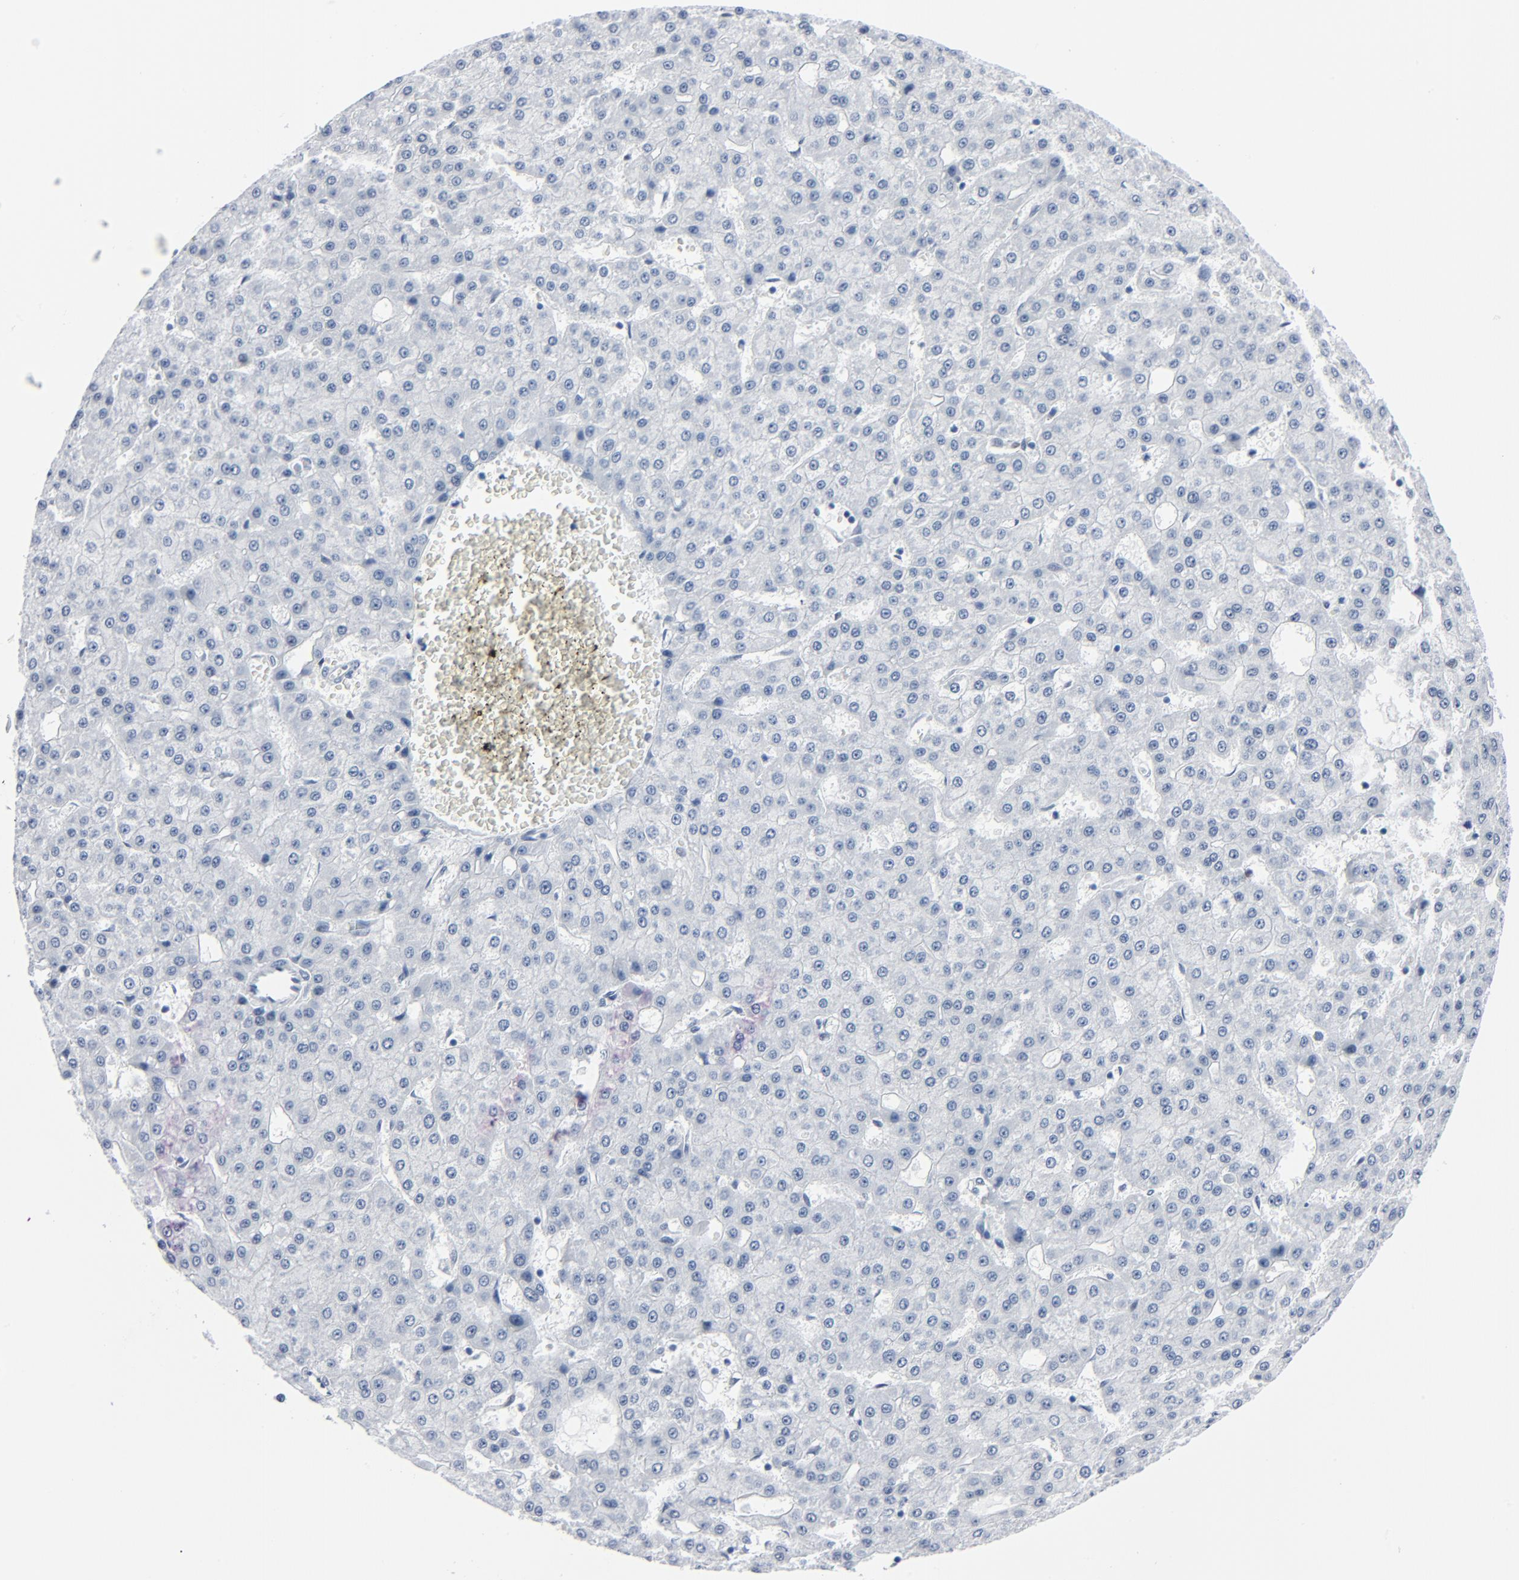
{"staining": {"intensity": "negative", "quantity": "none", "location": "none"}, "tissue": "liver cancer", "cell_type": "Tumor cells", "image_type": "cancer", "snomed": [{"axis": "morphology", "description": "Carcinoma, Hepatocellular, NOS"}, {"axis": "topography", "description": "Liver"}], "caption": "IHC photomicrograph of neoplastic tissue: liver cancer (hepatocellular carcinoma) stained with DAB demonstrates no significant protein expression in tumor cells.", "gene": "SIRT1", "patient": {"sex": "male", "age": 47}}